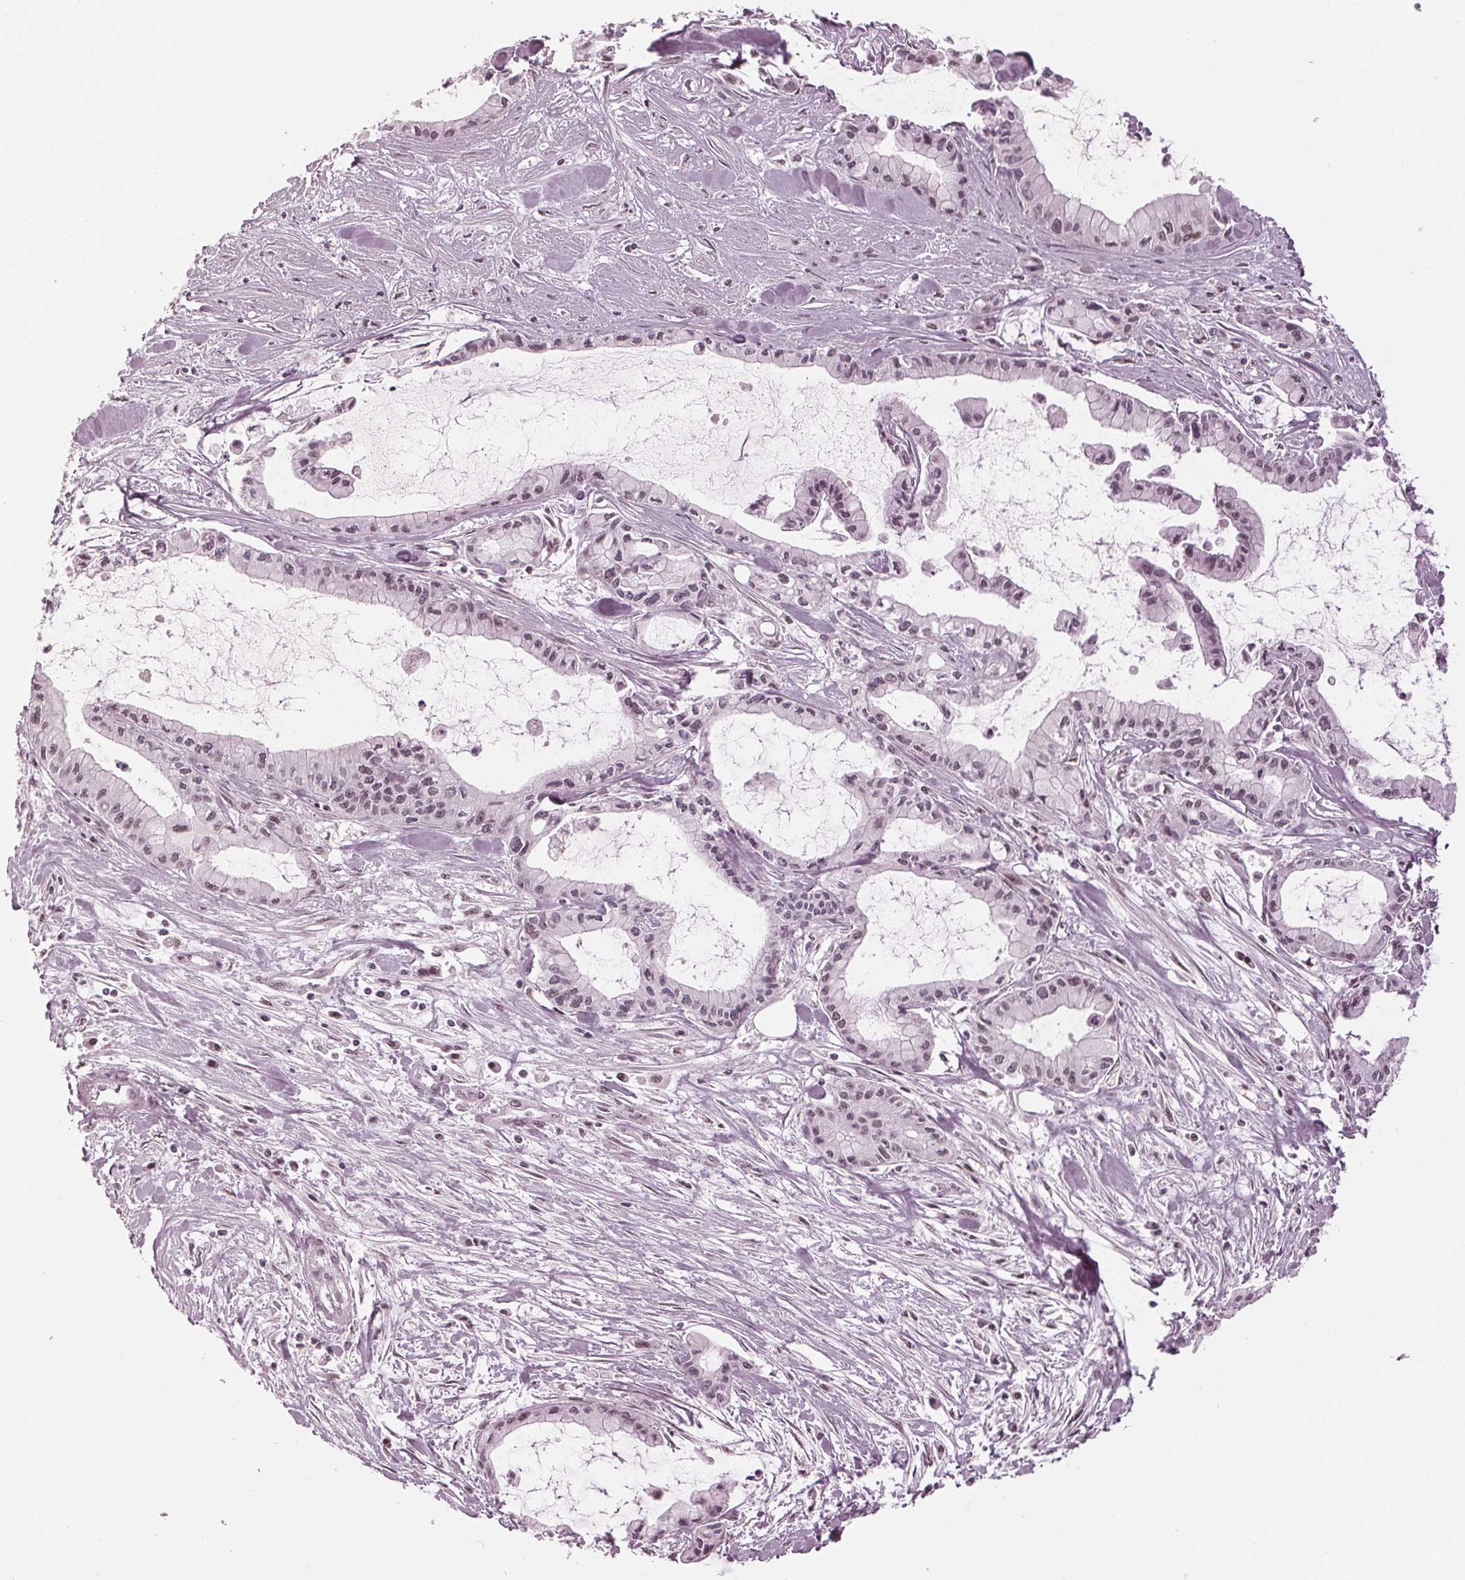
{"staining": {"intensity": "weak", "quantity": "<25%", "location": "nuclear"}, "tissue": "pancreatic cancer", "cell_type": "Tumor cells", "image_type": "cancer", "snomed": [{"axis": "morphology", "description": "Adenocarcinoma, NOS"}, {"axis": "topography", "description": "Pancreas"}], "caption": "This is an immunohistochemistry photomicrograph of pancreatic adenocarcinoma. There is no staining in tumor cells.", "gene": "DNMT3L", "patient": {"sex": "male", "age": 48}}